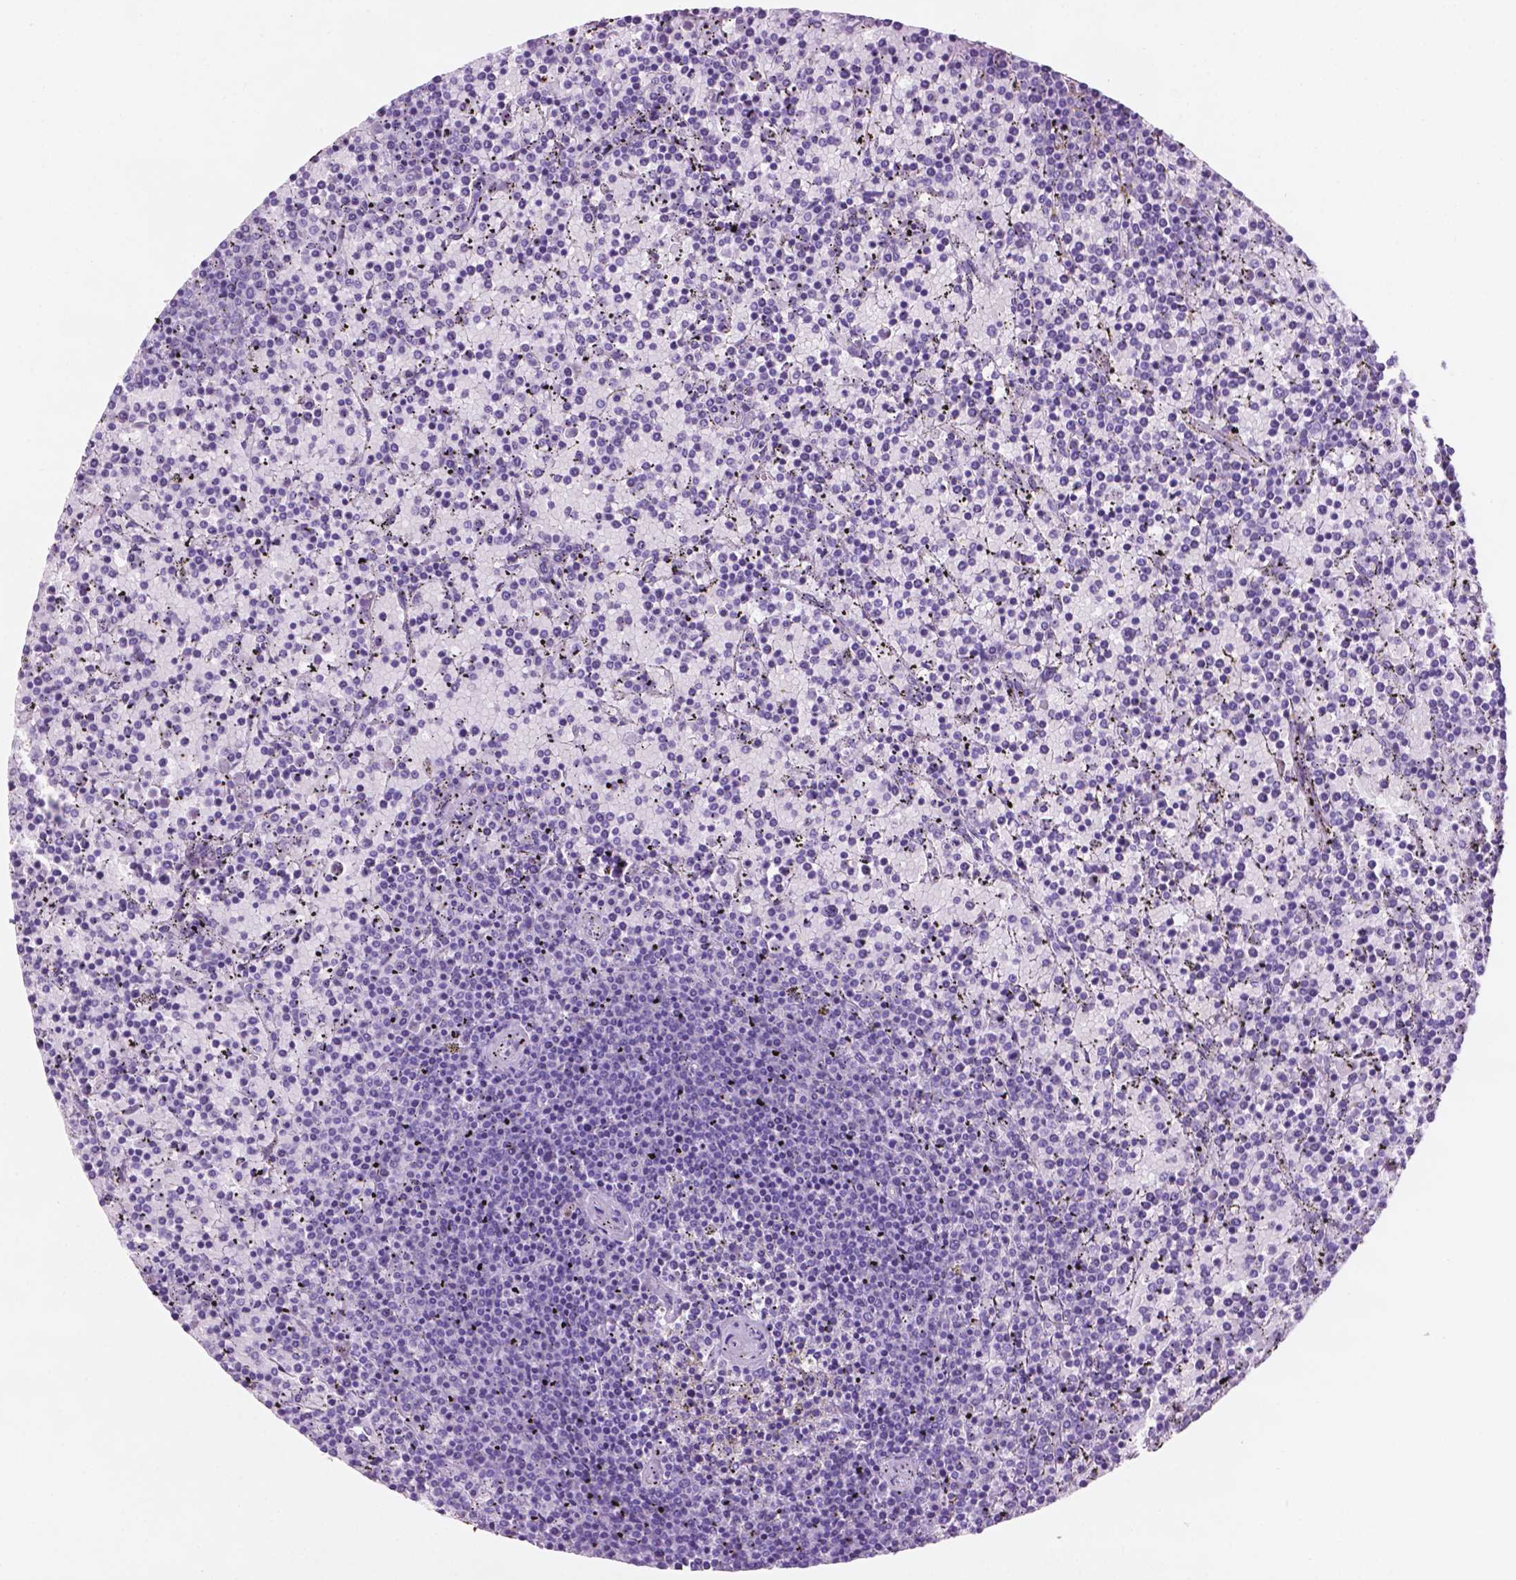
{"staining": {"intensity": "negative", "quantity": "none", "location": "none"}, "tissue": "lymphoma", "cell_type": "Tumor cells", "image_type": "cancer", "snomed": [{"axis": "morphology", "description": "Malignant lymphoma, non-Hodgkin's type, Low grade"}, {"axis": "topography", "description": "Spleen"}], "caption": "This image is of low-grade malignant lymphoma, non-Hodgkin's type stained with immunohistochemistry (IHC) to label a protein in brown with the nuclei are counter-stained blue. There is no staining in tumor cells. (Brightfield microscopy of DAB immunohistochemistry (IHC) at high magnification).", "gene": "POU4F1", "patient": {"sex": "female", "age": 77}}